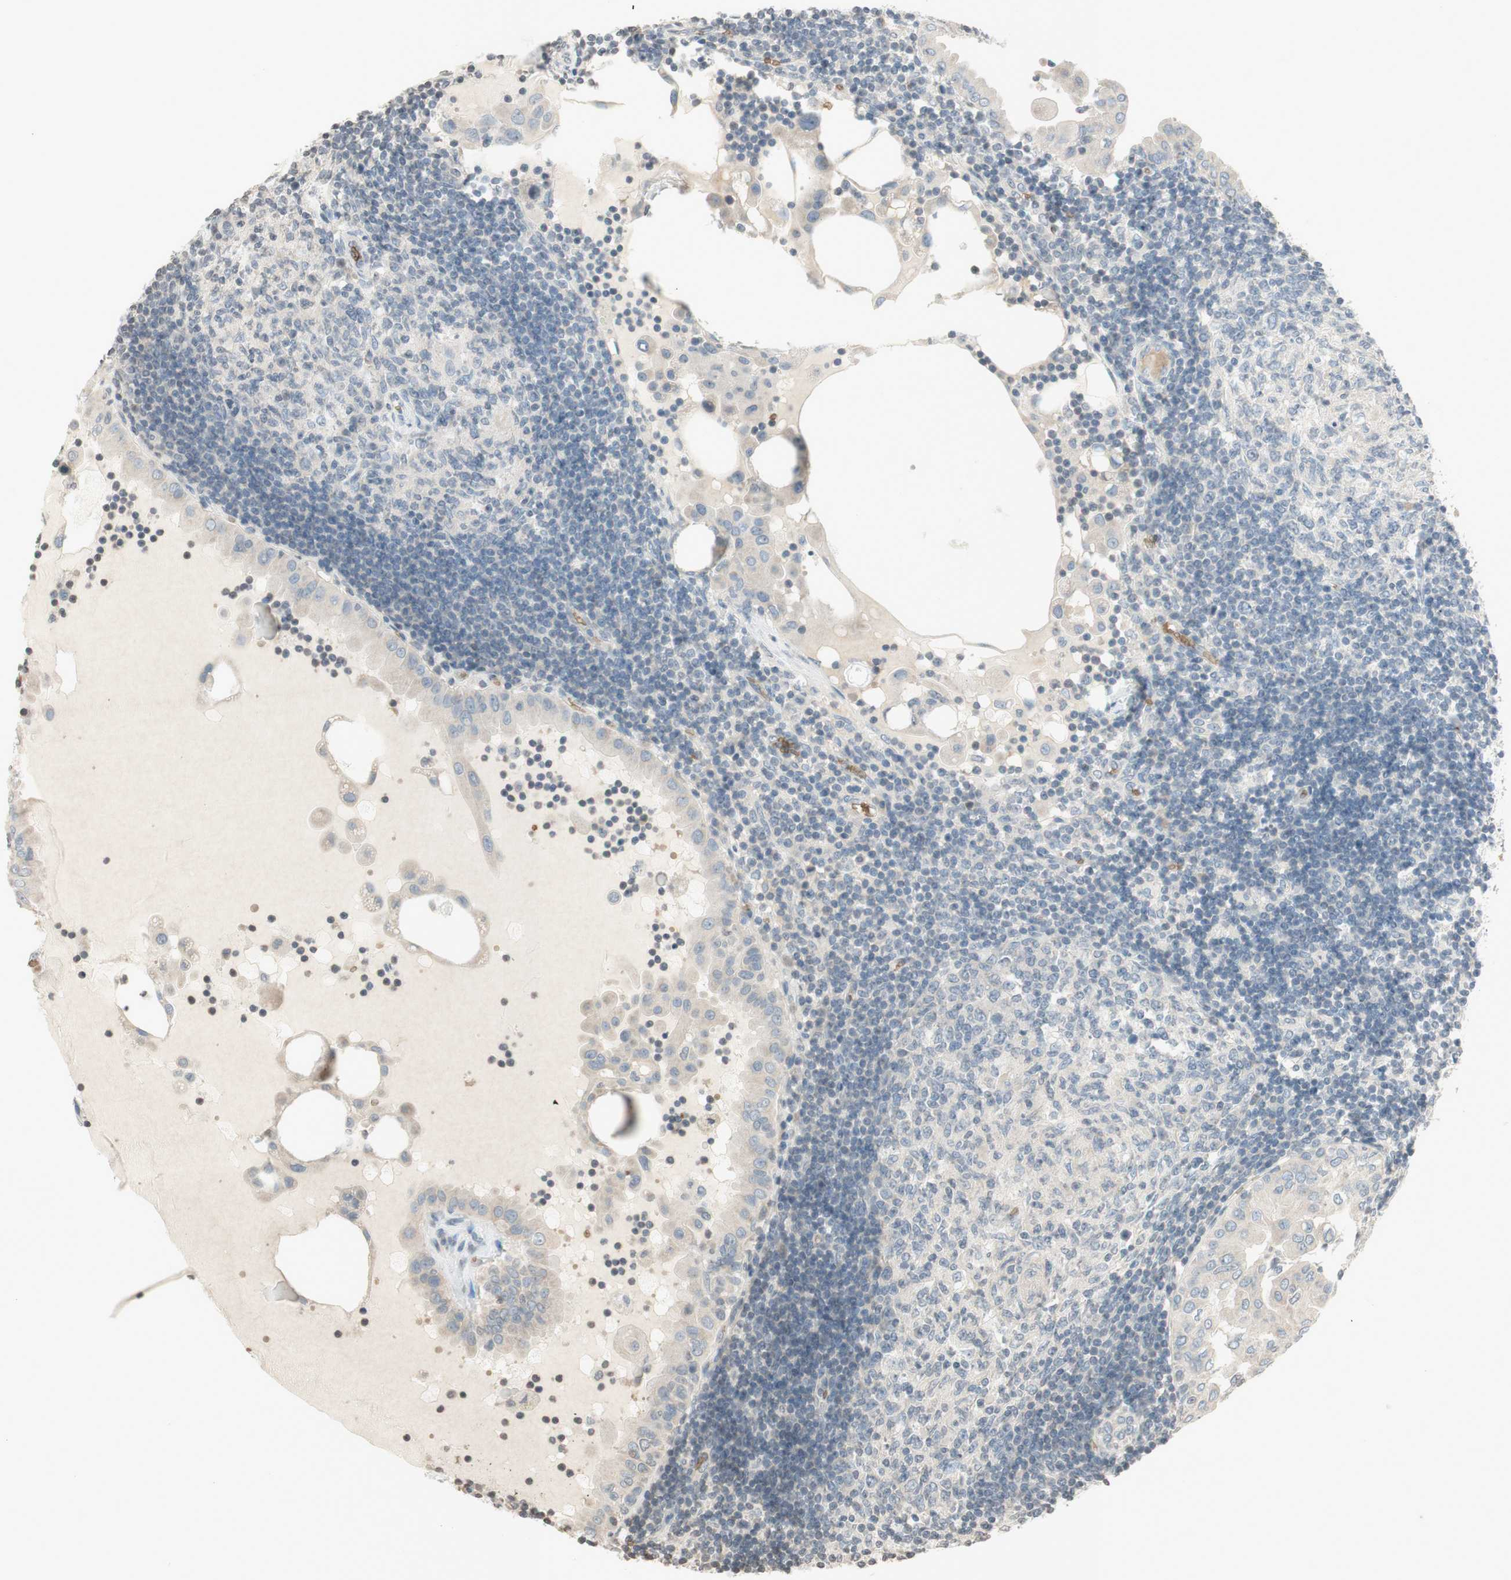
{"staining": {"intensity": "negative", "quantity": "none", "location": "none"}, "tissue": "thyroid cancer", "cell_type": "Tumor cells", "image_type": "cancer", "snomed": [{"axis": "morphology", "description": "Papillary adenocarcinoma, NOS"}, {"axis": "topography", "description": "Thyroid gland"}], "caption": "This is an immunohistochemistry (IHC) photomicrograph of human thyroid papillary adenocarcinoma. There is no expression in tumor cells.", "gene": "GYPC", "patient": {"sex": "male", "age": 33}}